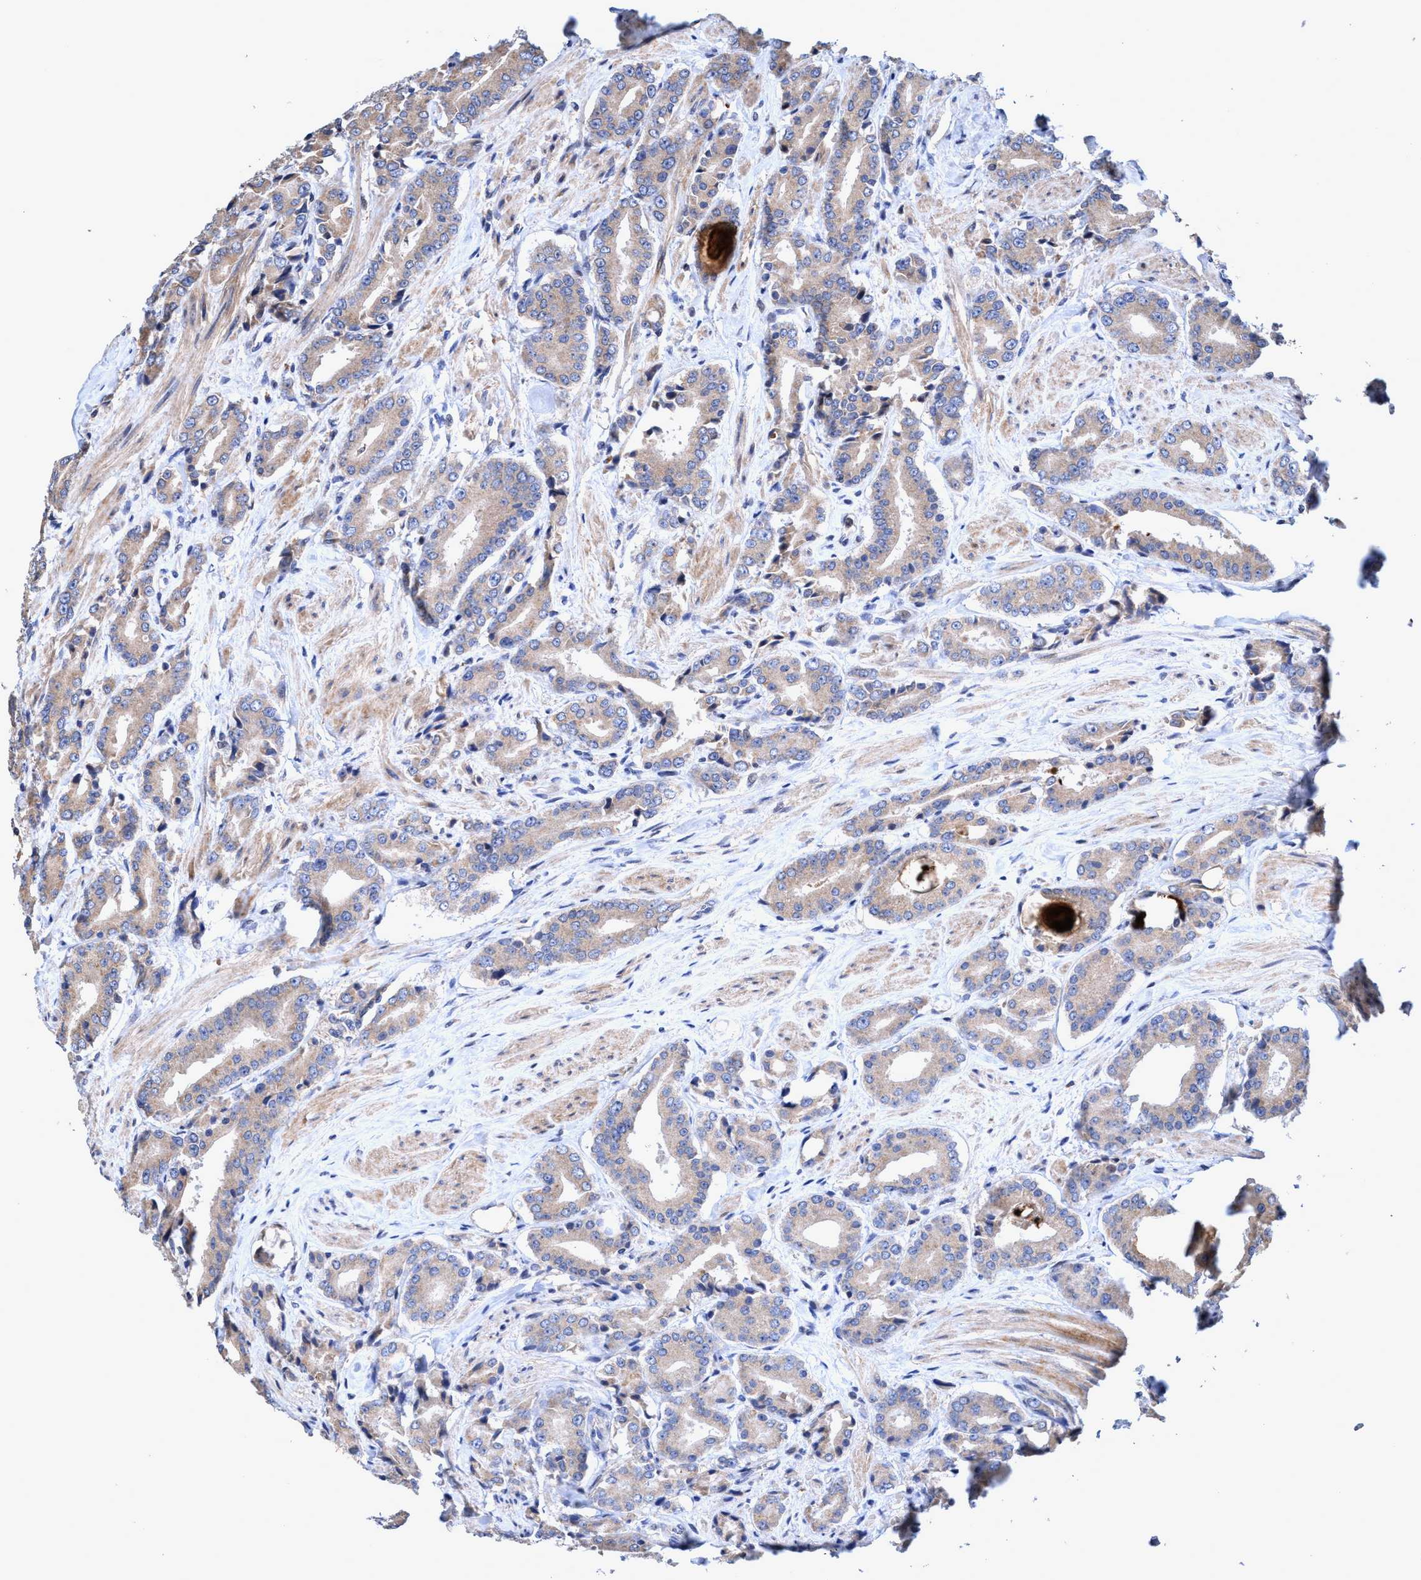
{"staining": {"intensity": "weak", "quantity": "25%-75%", "location": "cytoplasmic/membranous"}, "tissue": "prostate cancer", "cell_type": "Tumor cells", "image_type": "cancer", "snomed": [{"axis": "morphology", "description": "Adenocarcinoma, High grade"}, {"axis": "topography", "description": "Prostate"}], "caption": "Prostate cancer tissue displays weak cytoplasmic/membranous positivity in approximately 25%-75% of tumor cells, visualized by immunohistochemistry. The protein of interest is shown in brown color, while the nuclei are stained blue.", "gene": "ZNF677", "patient": {"sex": "male", "age": 71}}